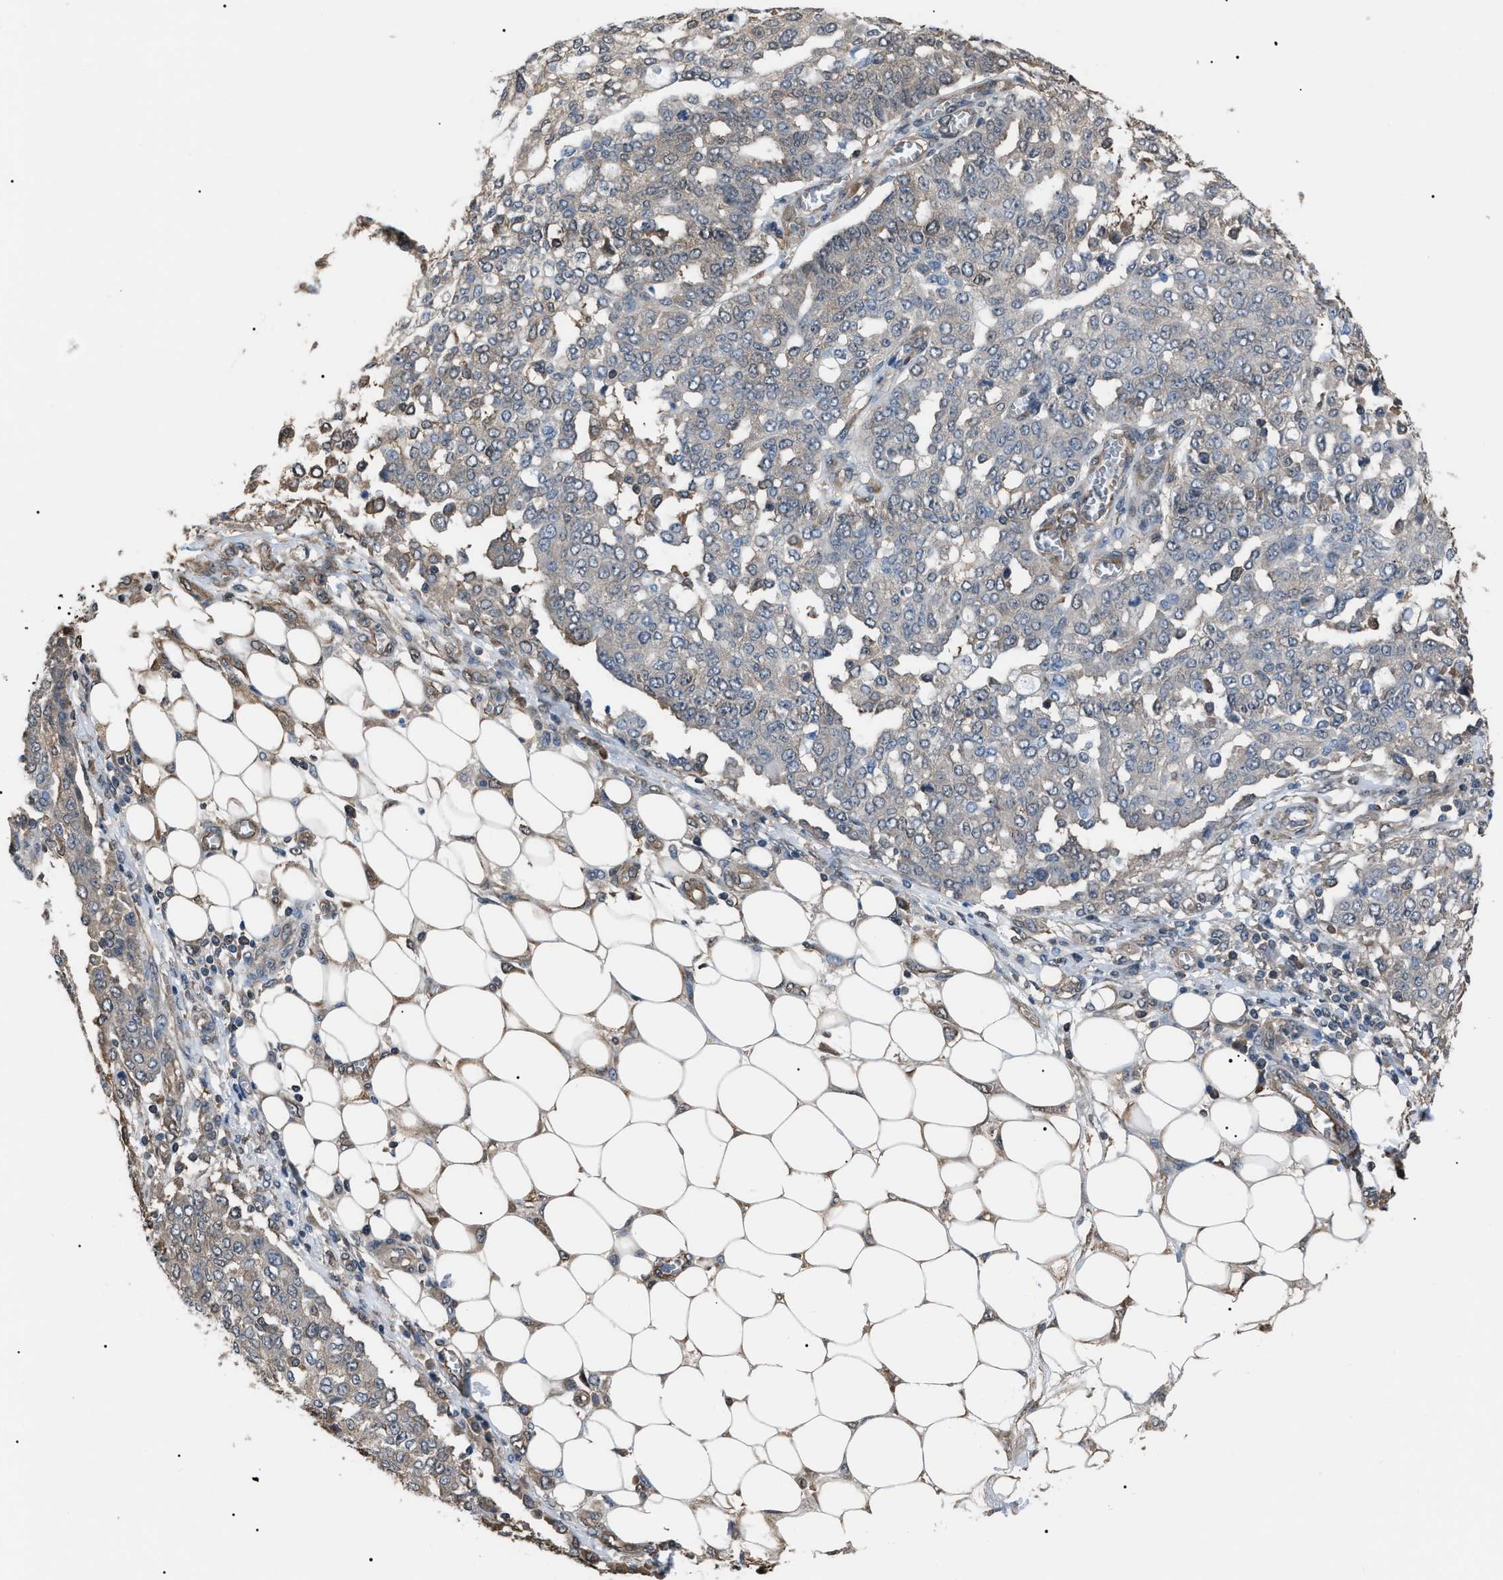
{"staining": {"intensity": "negative", "quantity": "none", "location": "none"}, "tissue": "ovarian cancer", "cell_type": "Tumor cells", "image_type": "cancer", "snomed": [{"axis": "morphology", "description": "Cystadenocarcinoma, serous, NOS"}, {"axis": "topography", "description": "Soft tissue"}, {"axis": "topography", "description": "Ovary"}], "caption": "Tumor cells are negative for brown protein staining in ovarian cancer (serous cystadenocarcinoma).", "gene": "PDCD5", "patient": {"sex": "female", "age": 57}}